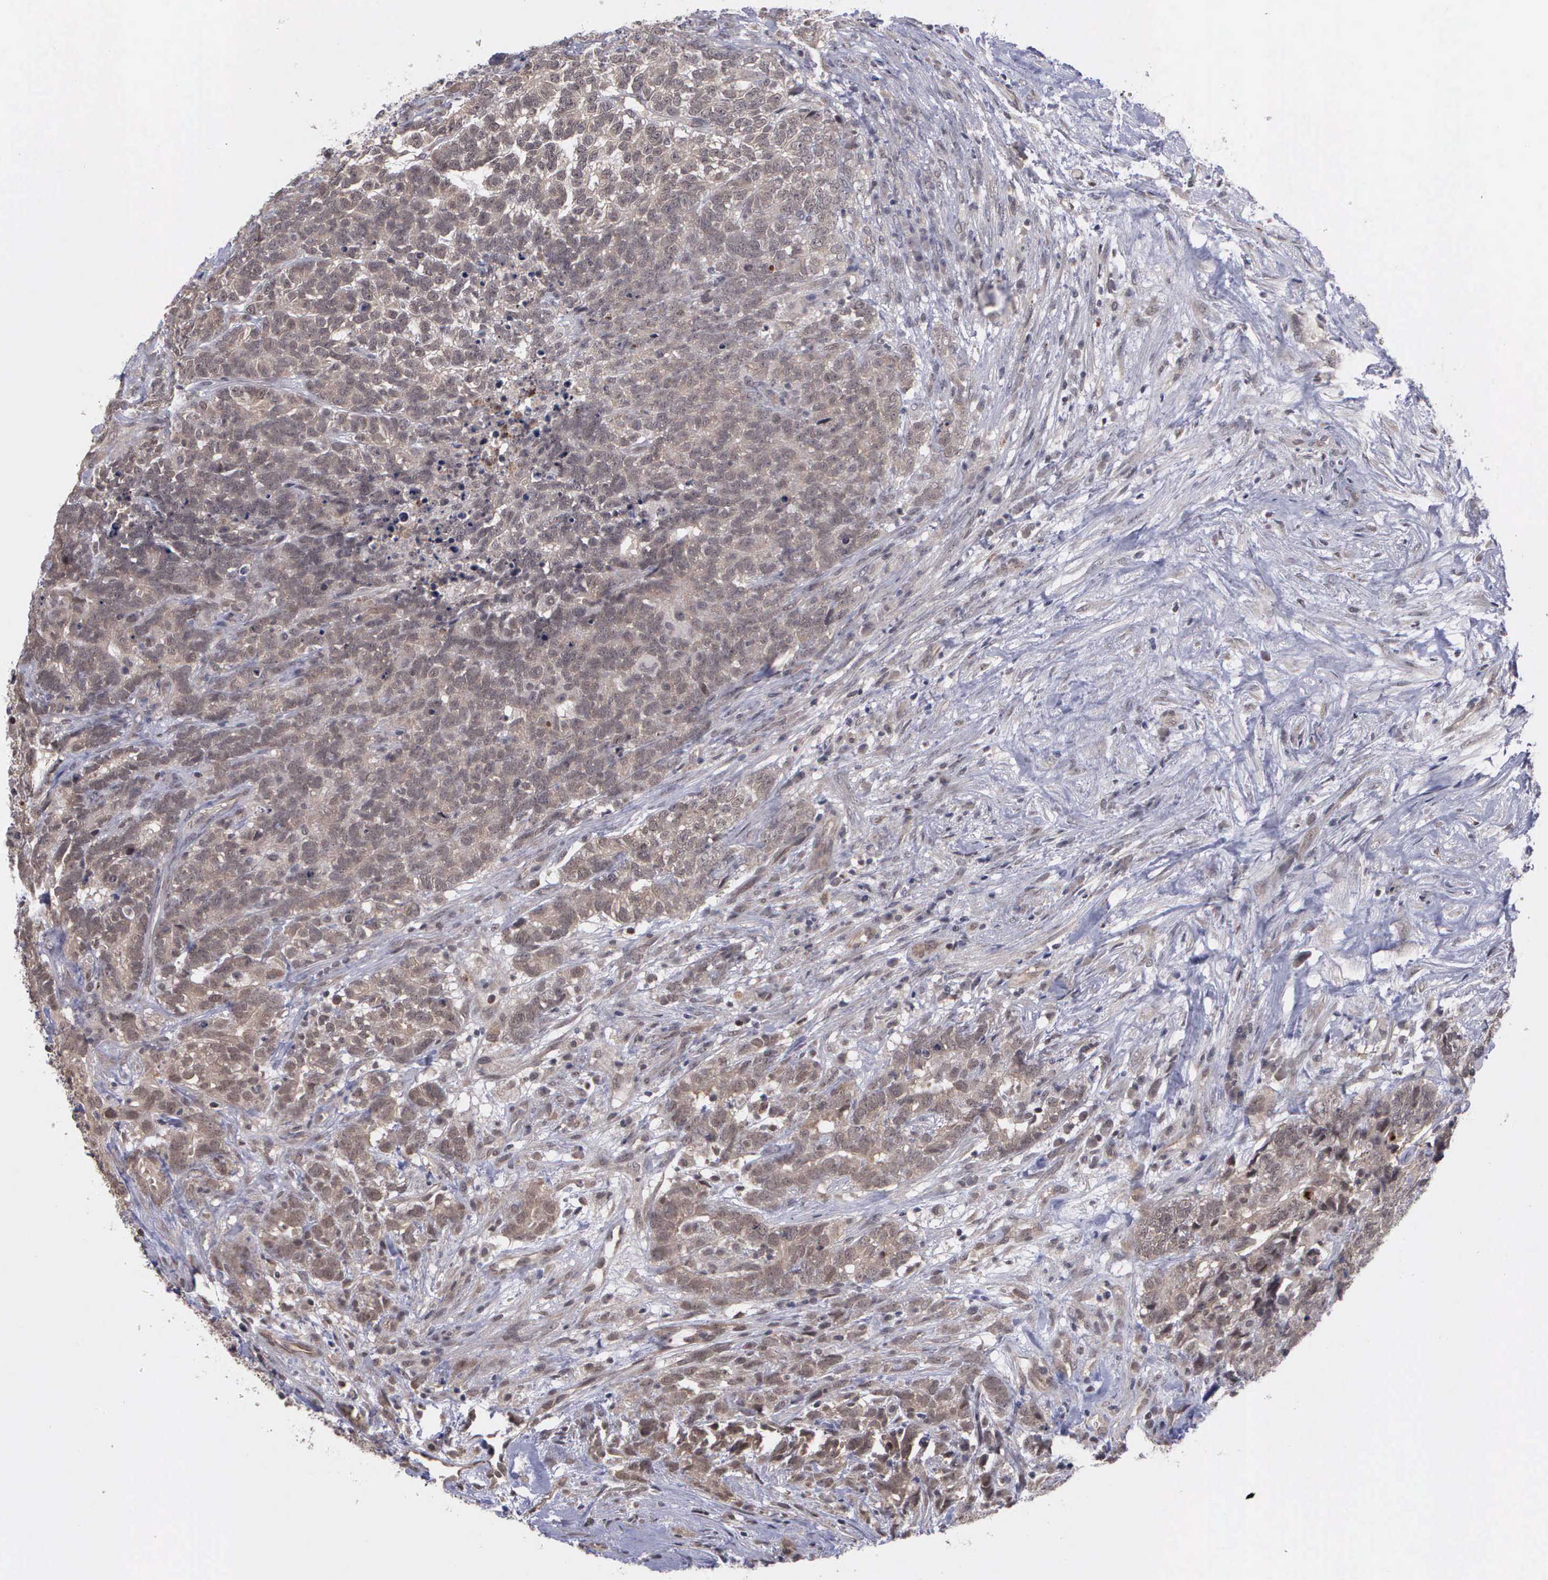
{"staining": {"intensity": "weak", "quantity": ">75%", "location": "cytoplasmic/membranous"}, "tissue": "testis cancer", "cell_type": "Tumor cells", "image_type": "cancer", "snomed": [{"axis": "morphology", "description": "Carcinoma, Embryonal, NOS"}, {"axis": "topography", "description": "Testis"}], "caption": "Embryonal carcinoma (testis) stained for a protein exhibits weak cytoplasmic/membranous positivity in tumor cells.", "gene": "MAP3K9", "patient": {"sex": "male", "age": 26}}